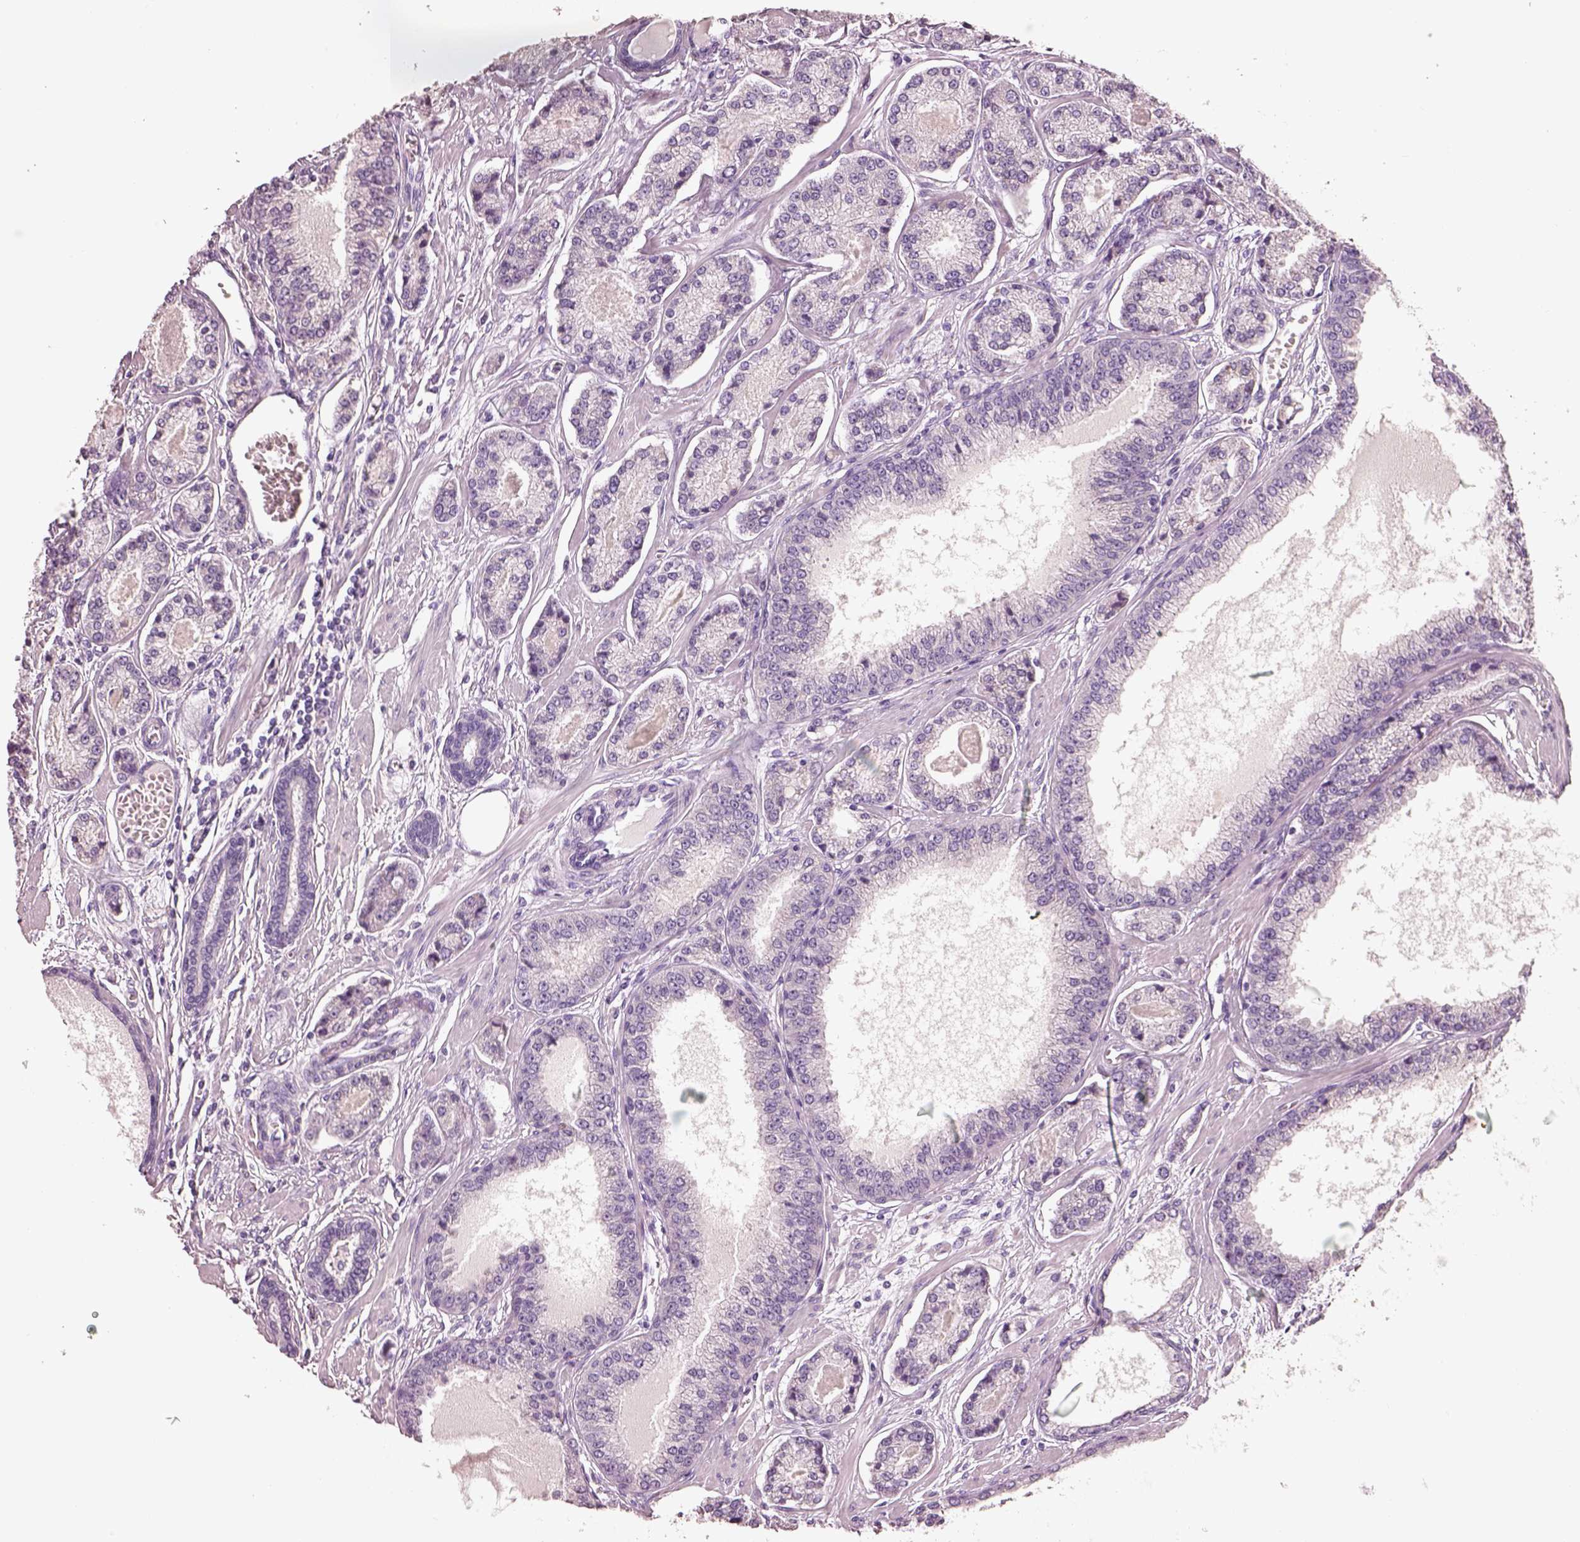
{"staining": {"intensity": "negative", "quantity": "none", "location": "none"}, "tissue": "prostate cancer", "cell_type": "Tumor cells", "image_type": "cancer", "snomed": [{"axis": "morphology", "description": "Adenocarcinoma, NOS"}, {"axis": "topography", "description": "Prostate"}], "caption": "Tumor cells are negative for protein expression in human prostate adenocarcinoma. (Brightfield microscopy of DAB immunohistochemistry at high magnification).", "gene": "PNOC", "patient": {"sex": "male", "age": 64}}